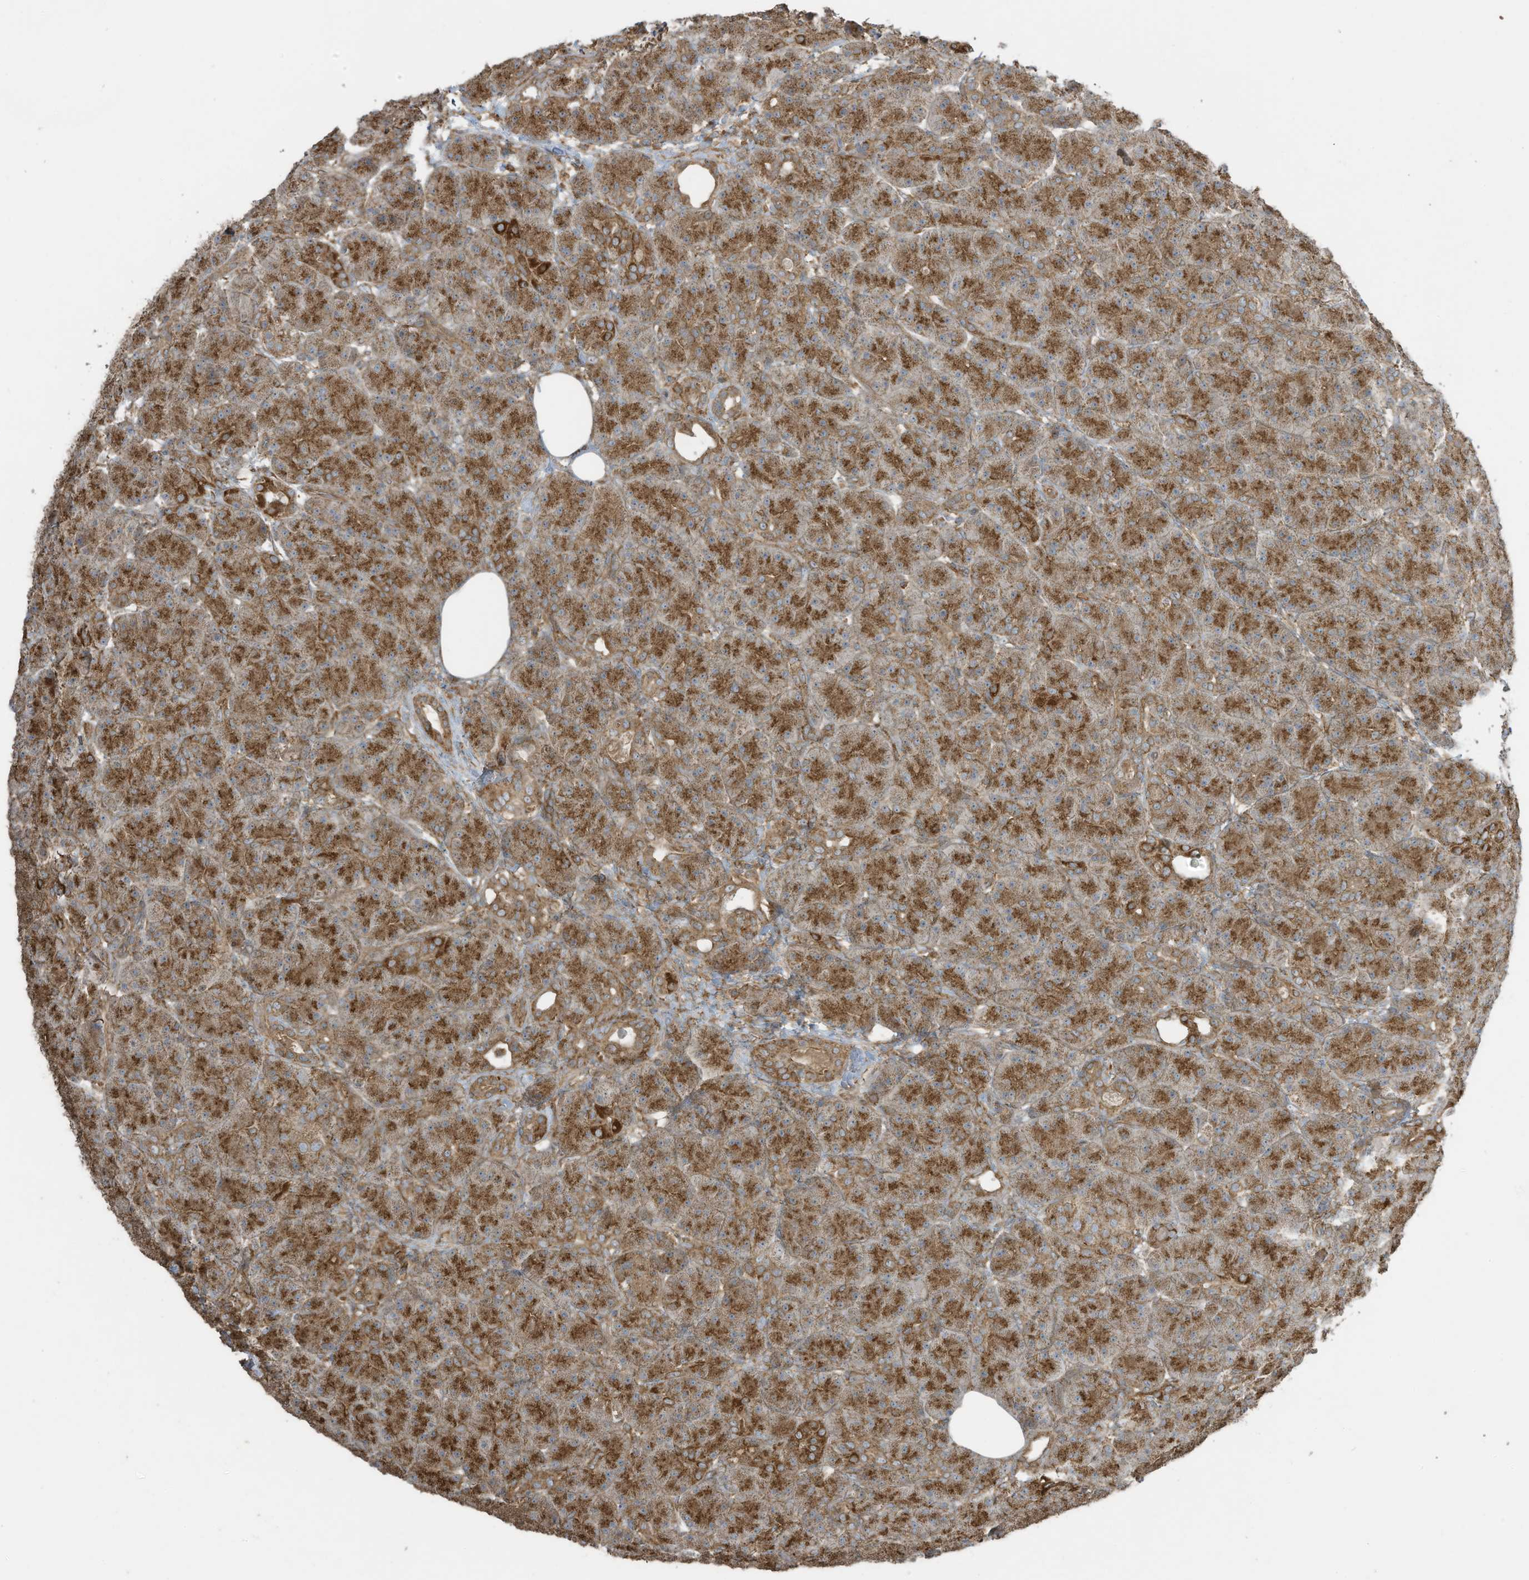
{"staining": {"intensity": "moderate", "quantity": ">75%", "location": "cytoplasmic/membranous"}, "tissue": "pancreas", "cell_type": "Exocrine glandular cells", "image_type": "normal", "snomed": [{"axis": "morphology", "description": "Normal tissue, NOS"}, {"axis": "topography", "description": "Pancreas"}], "caption": "Moderate cytoplasmic/membranous expression for a protein is seen in about >75% of exocrine glandular cells of unremarkable pancreas using immunohistochemistry (IHC).", "gene": "CGAS", "patient": {"sex": "male", "age": 63}}